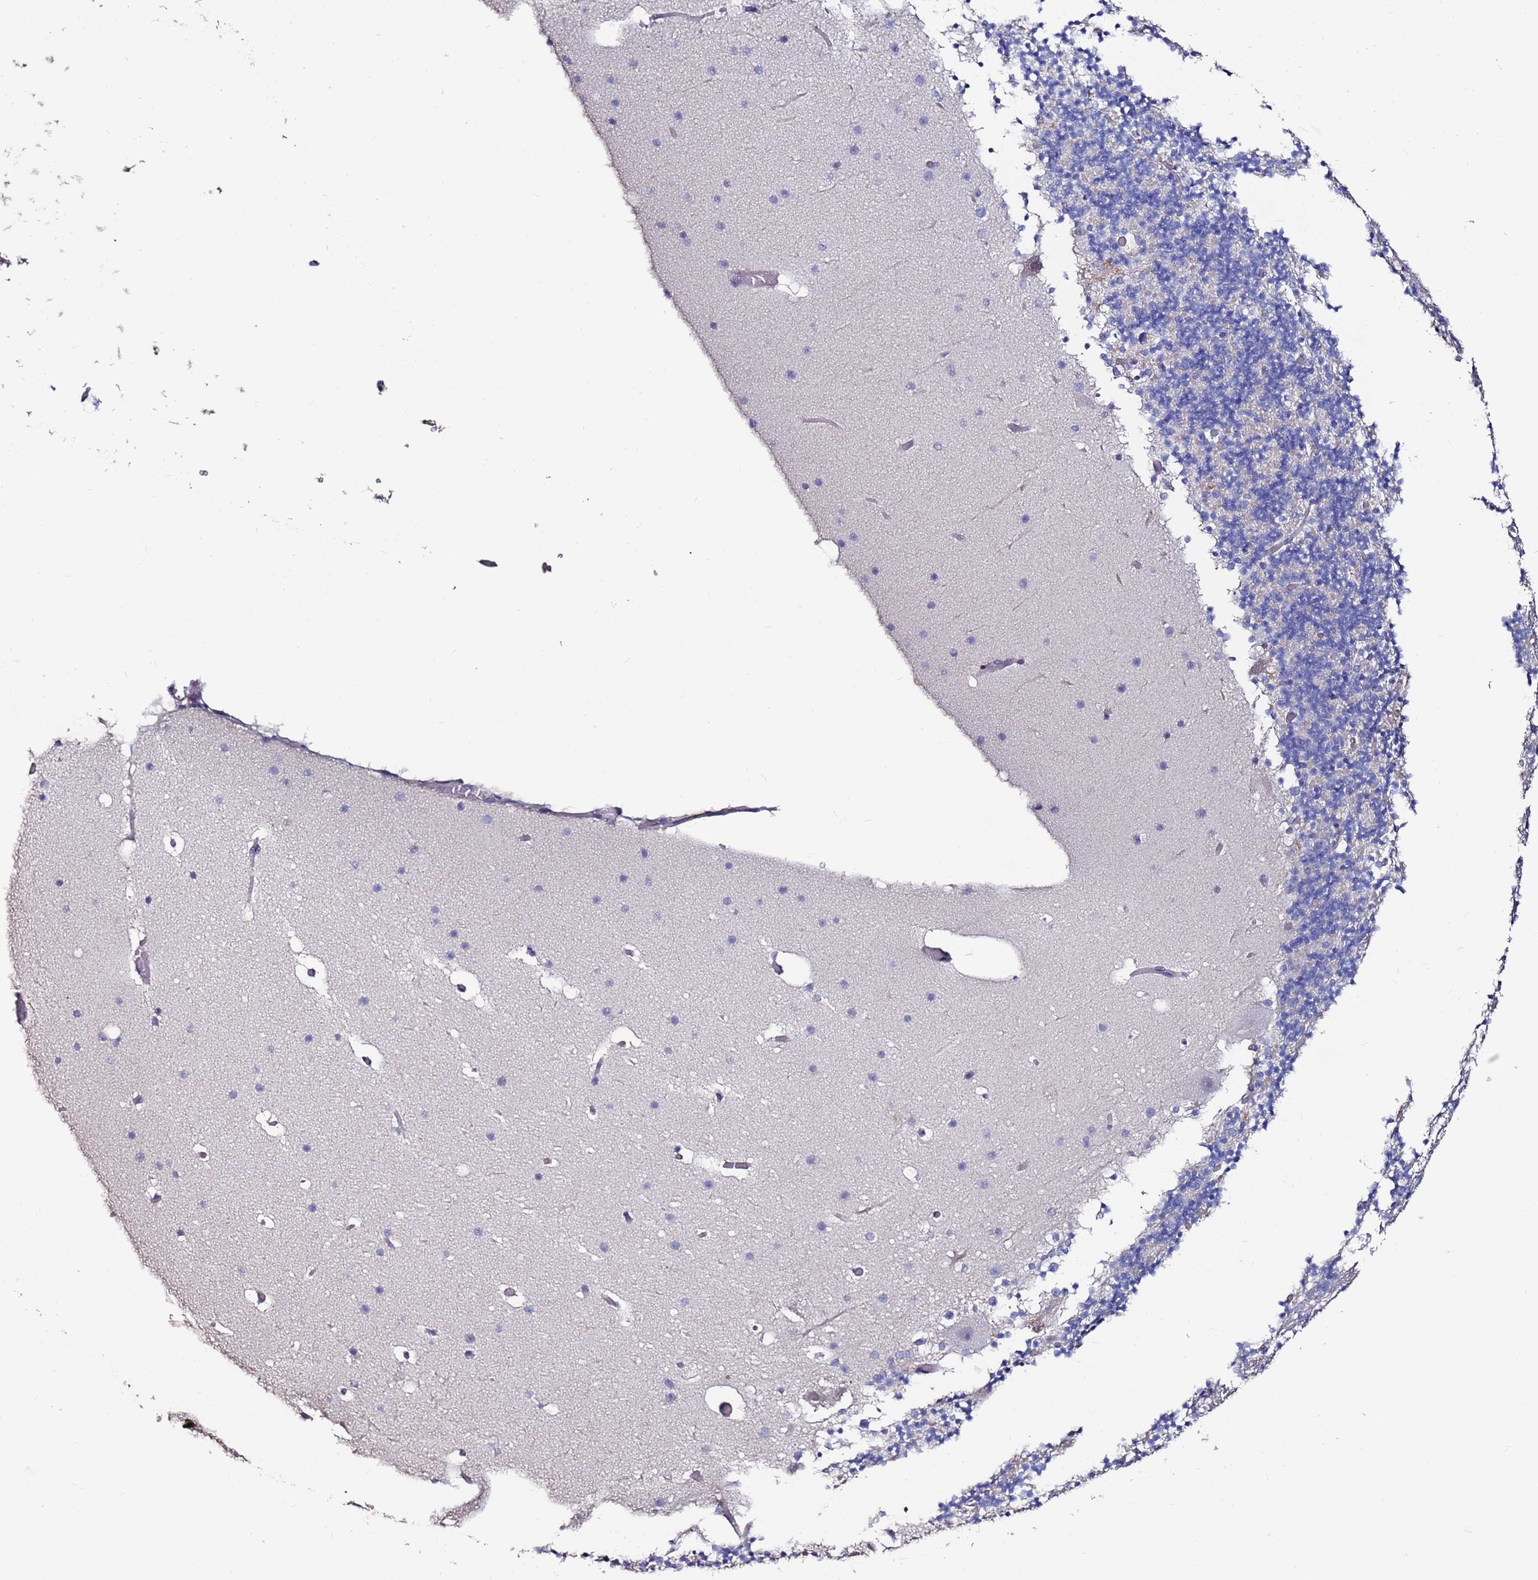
{"staining": {"intensity": "negative", "quantity": "none", "location": "none"}, "tissue": "cerebellum", "cell_type": "Cells in granular layer", "image_type": "normal", "snomed": [{"axis": "morphology", "description": "Normal tissue, NOS"}, {"axis": "topography", "description": "Cerebellum"}], "caption": "Cells in granular layer show no significant protein expression in benign cerebellum.", "gene": "KRTCAP3", "patient": {"sex": "male", "age": 57}}